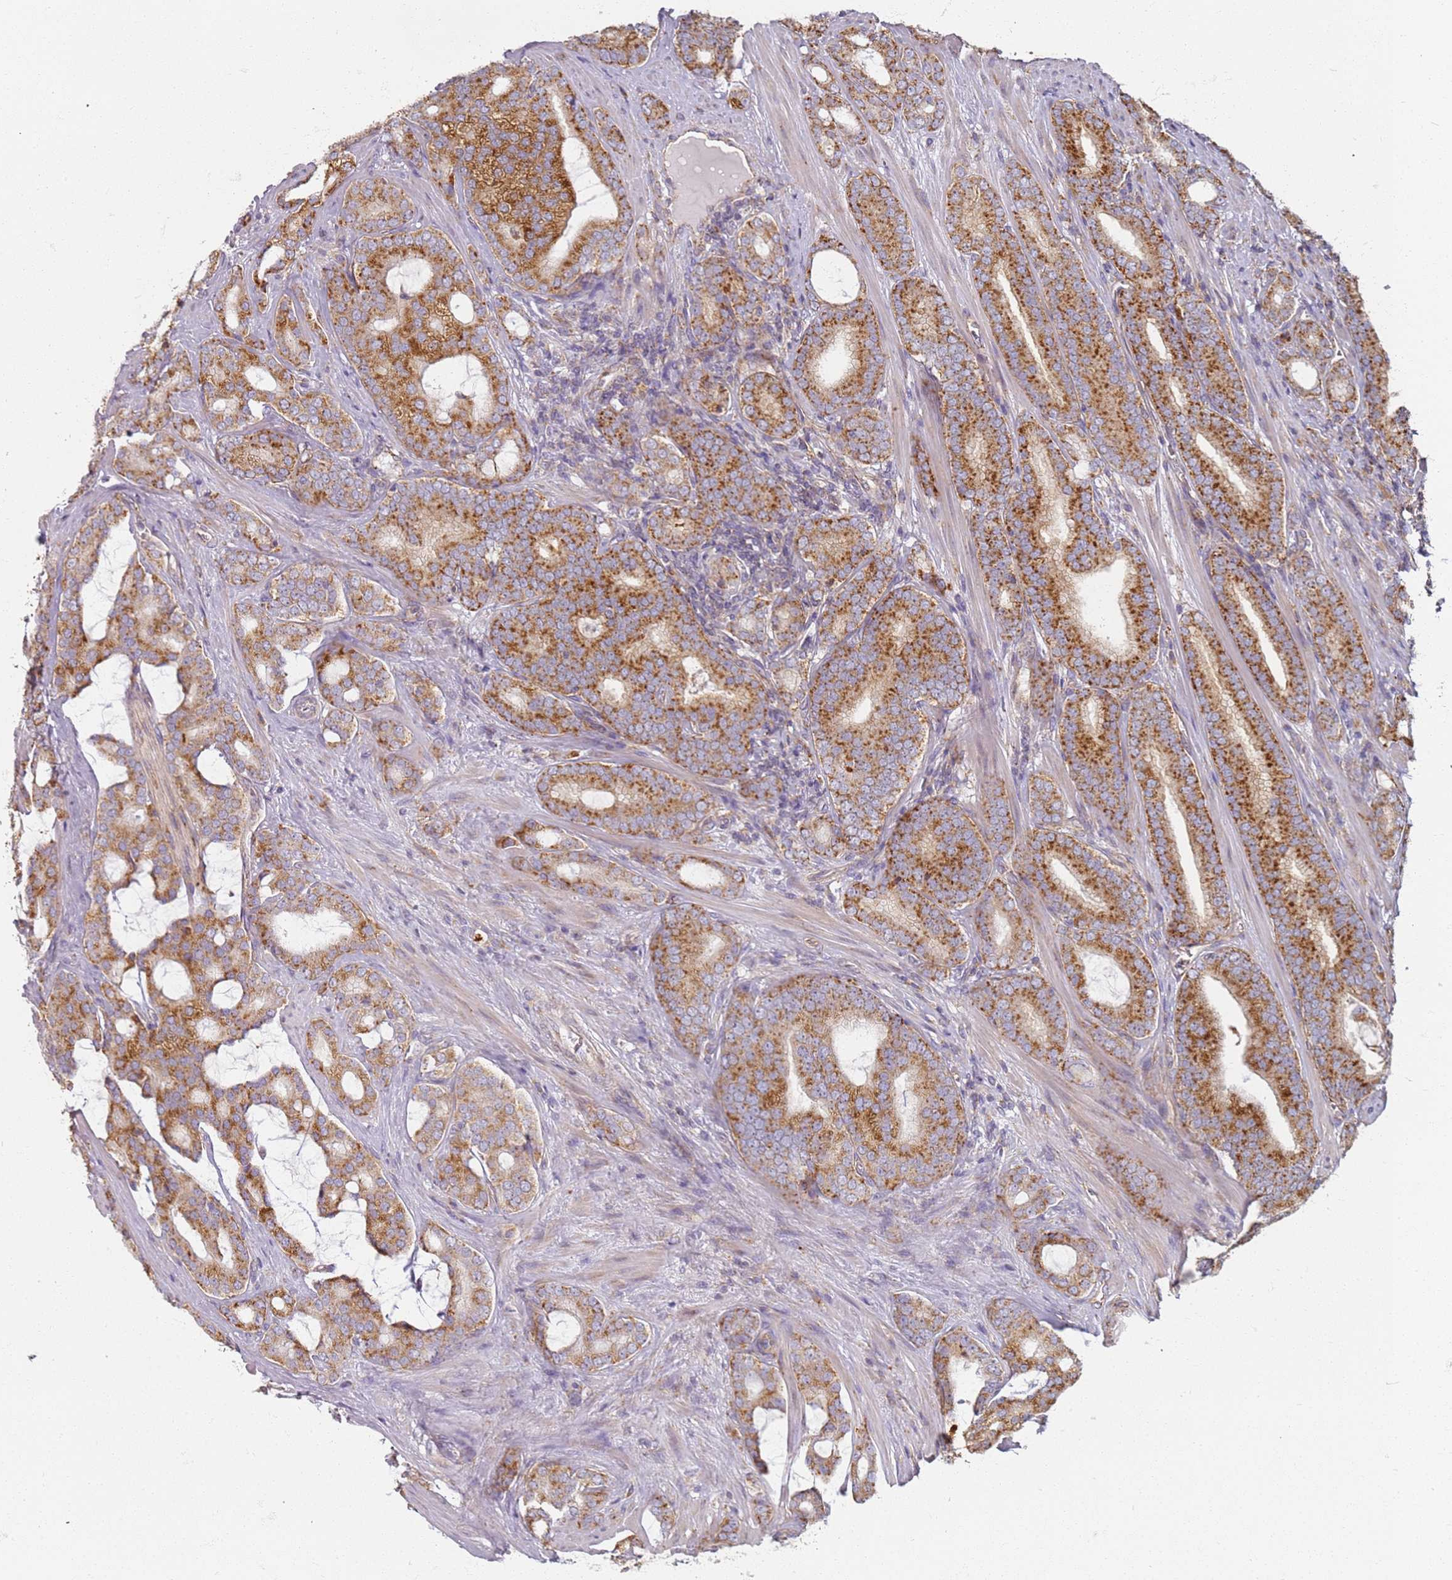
{"staining": {"intensity": "strong", "quantity": ">75%", "location": "cytoplasmic/membranous"}, "tissue": "prostate cancer", "cell_type": "Tumor cells", "image_type": "cancer", "snomed": [{"axis": "morphology", "description": "Adenocarcinoma, High grade"}, {"axis": "topography", "description": "Prostate"}], "caption": "Immunohistochemistry (IHC) micrograph of human prostate high-grade adenocarcinoma stained for a protein (brown), which reveals high levels of strong cytoplasmic/membranous staining in approximately >75% of tumor cells.", "gene": "PROKR2", "patient": {"sex": "male", "age": 63}}